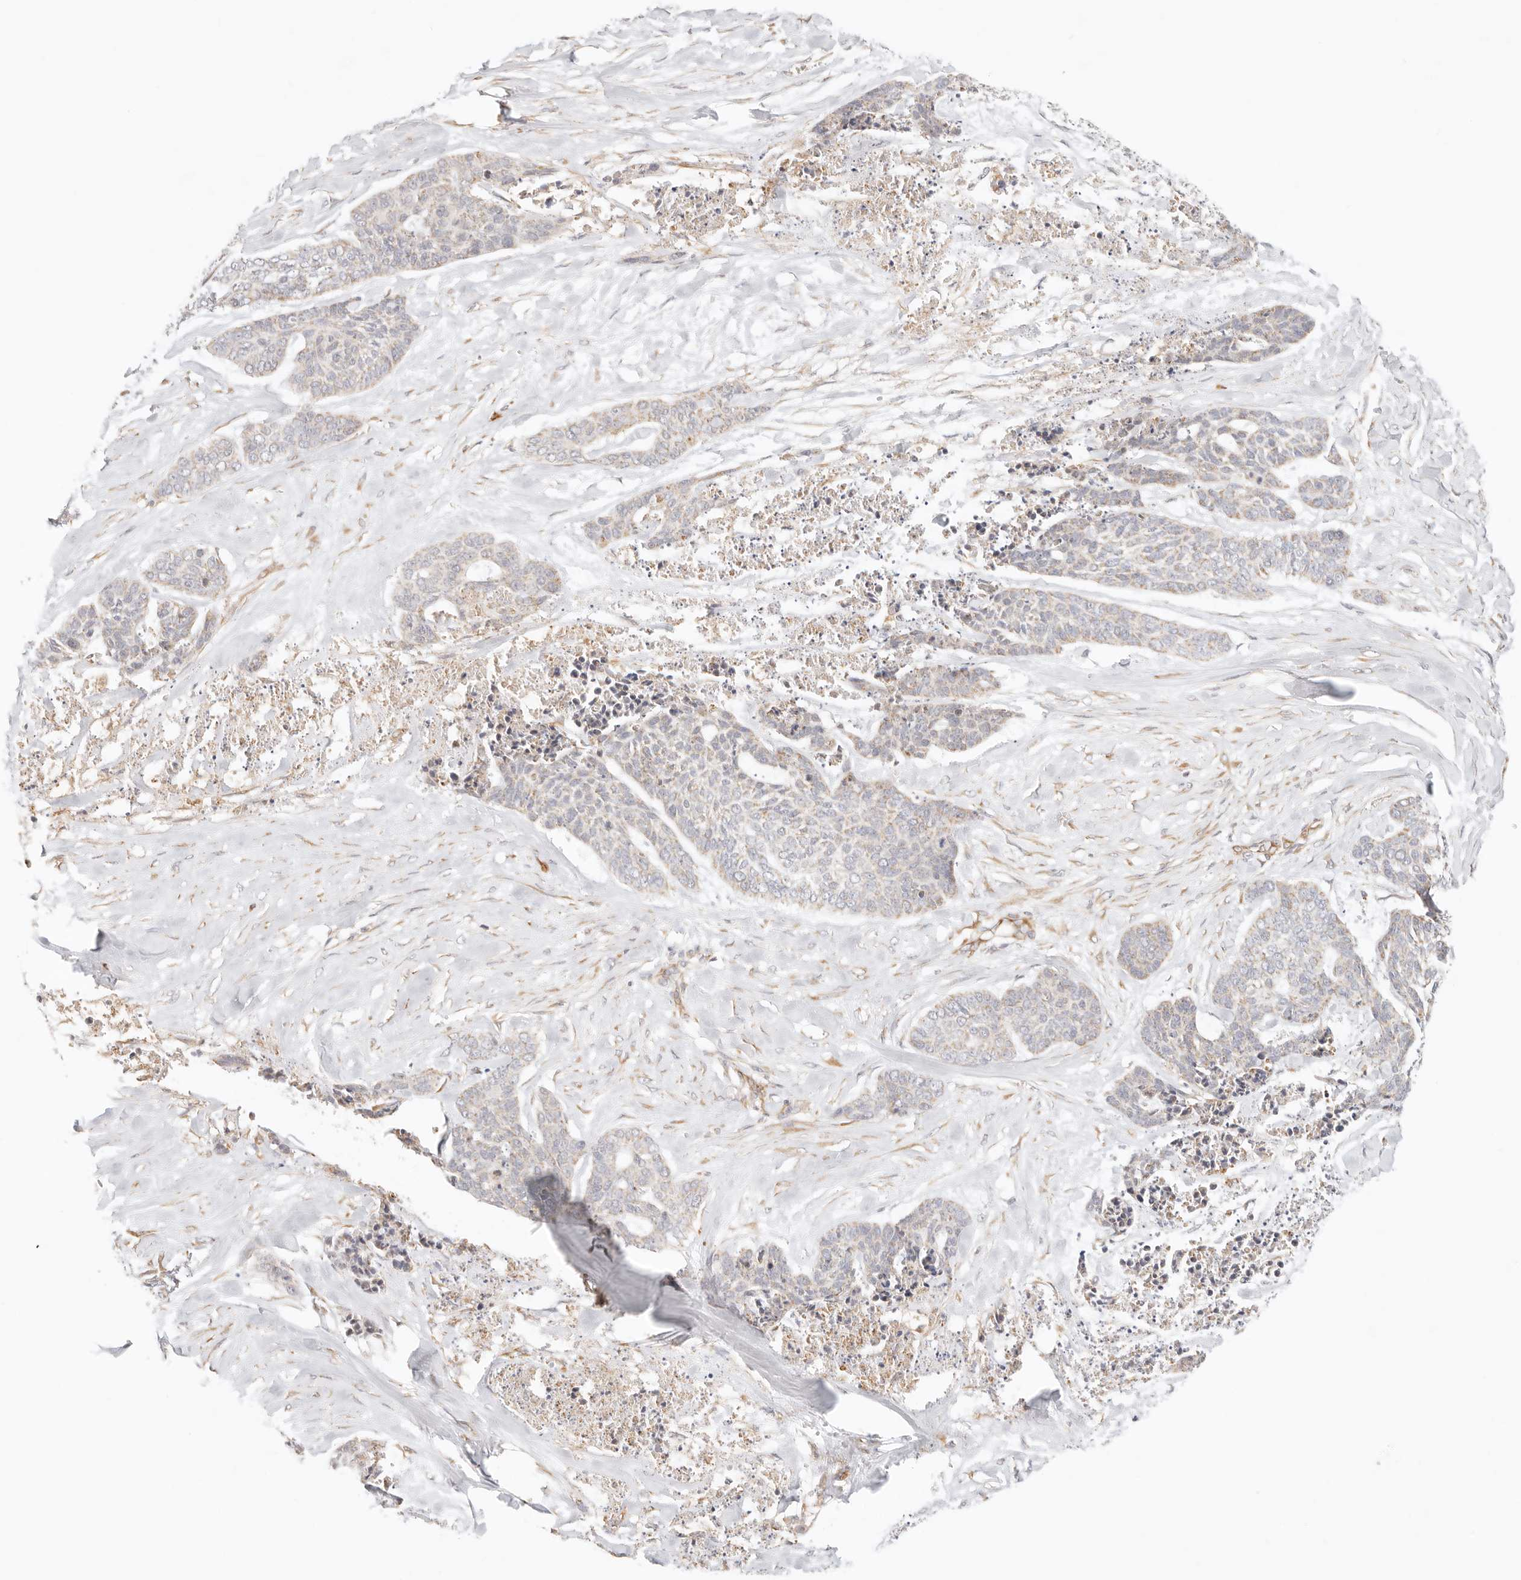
{"staining": {"intensity": "weak", "quantity": "25%-75%", "location": "cytoplasmic/membranous"}, "tissue": "skin cancer", "cell_type": "Tumor cells", "image_type": "cancer", "snomed": [{"axis": "morphology", "description": "Basal cell carcinoma"}, {"axis": "topography", "description": "Skin"}], "caption": "Immunohistochemical staining of human basal cell carcinoma (skin) demonstrates low levels of weak cytoplasmic/membranous expression in approximately 25%-75% of tumor cells.", "gene": "ZC3H11A", "patient": {"sex": "female", "age": 64}}